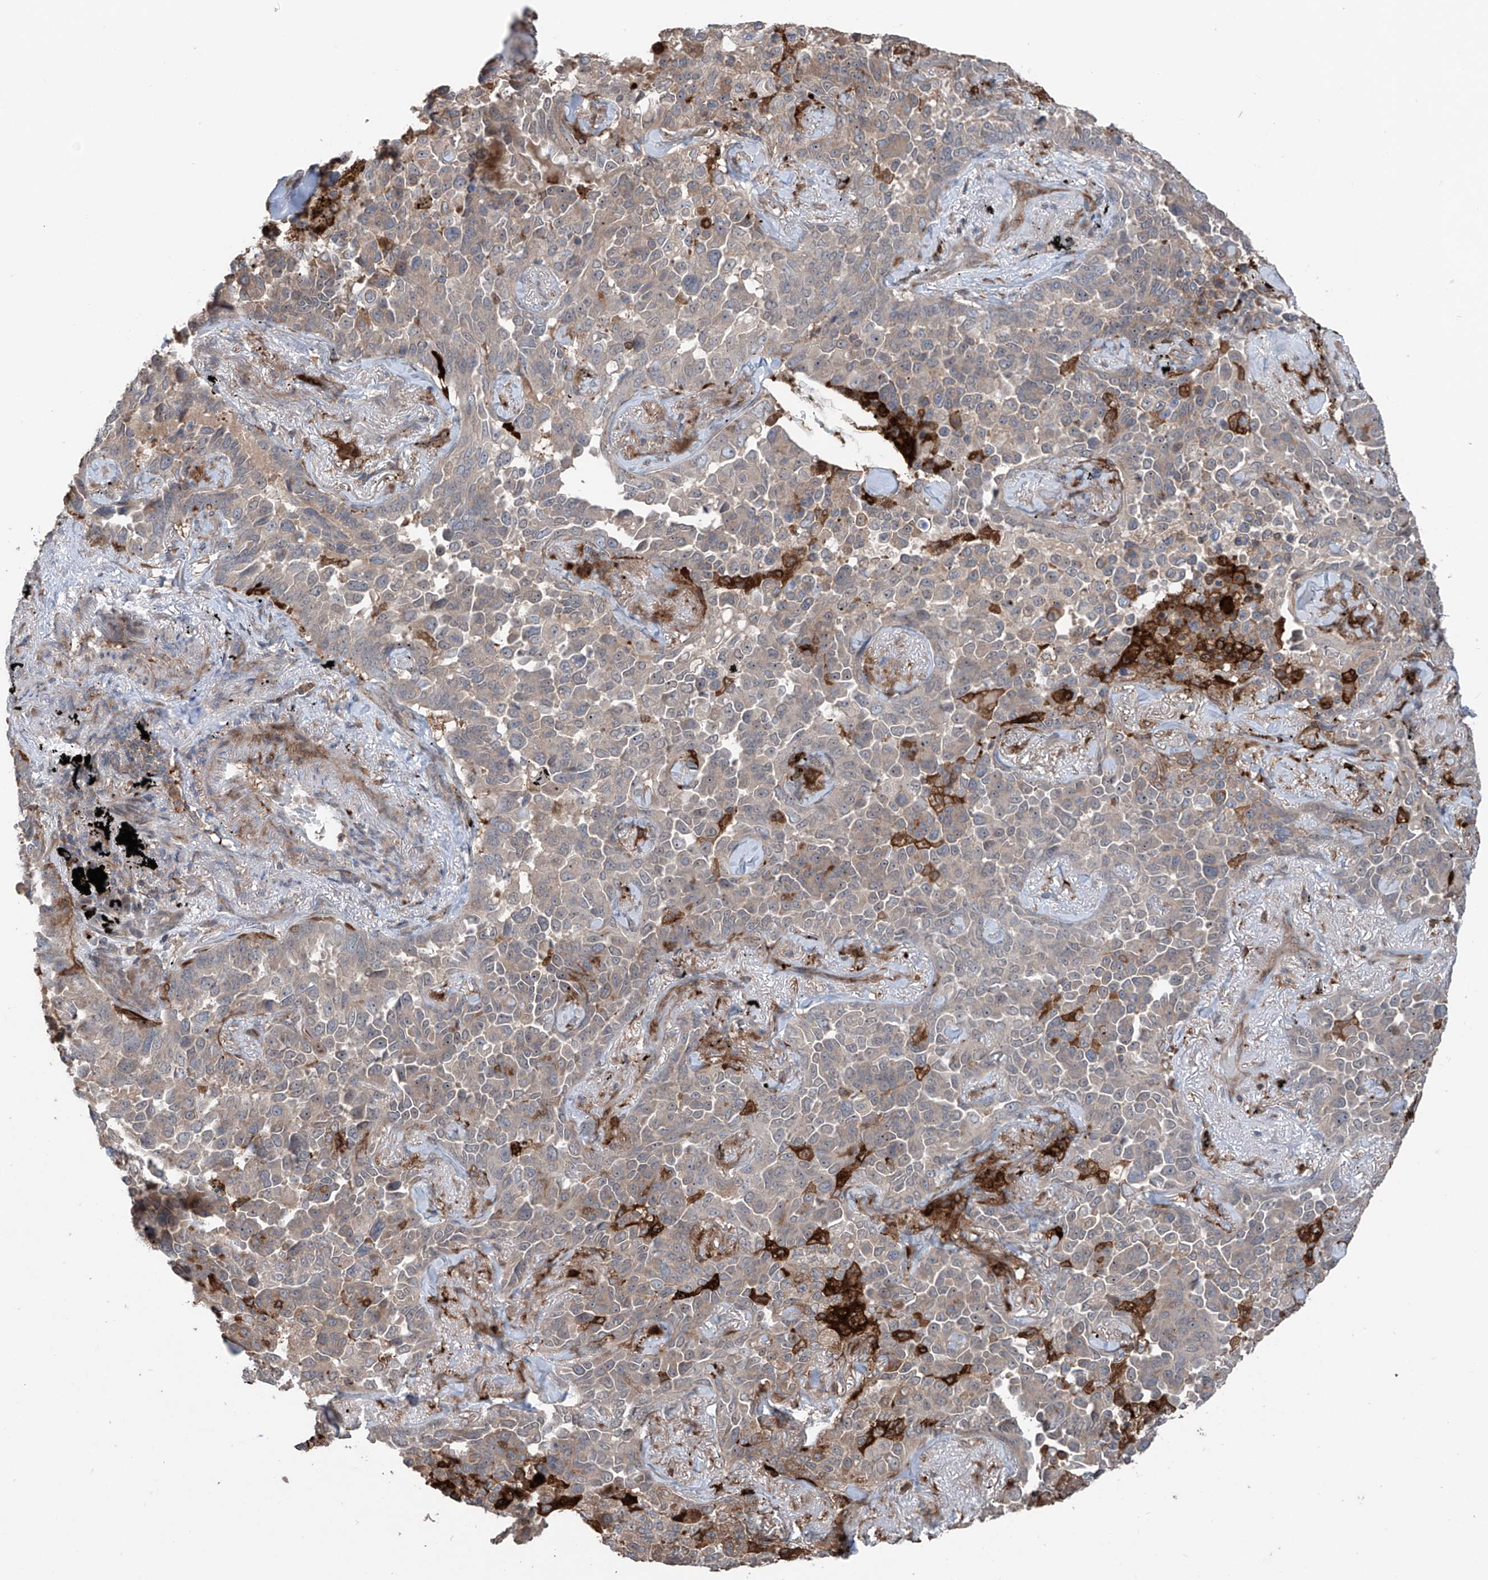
{"staining": {"intensity": "moderate", "quantity": "25%-75%", "location": "cytoplasmic/membranous"}, "tissue": "lung cancer", "cell_type": "Tumor cells", "image_type": "cancer", "snomed": [{"axis": "morphology", "description": "Adenocarcinoma, NOS"}, {"axis": "topography", "description": "Lung"}], "caption": "Lung adenocarcinoma stained for a protein reveals moderate cytoplasmic/membranous positivity in tumor cells. (DAB IHC with brightfield microscopy, high magnification).", "gene": "SAMD3", "patient": {"sex": "female", "age": 67}}